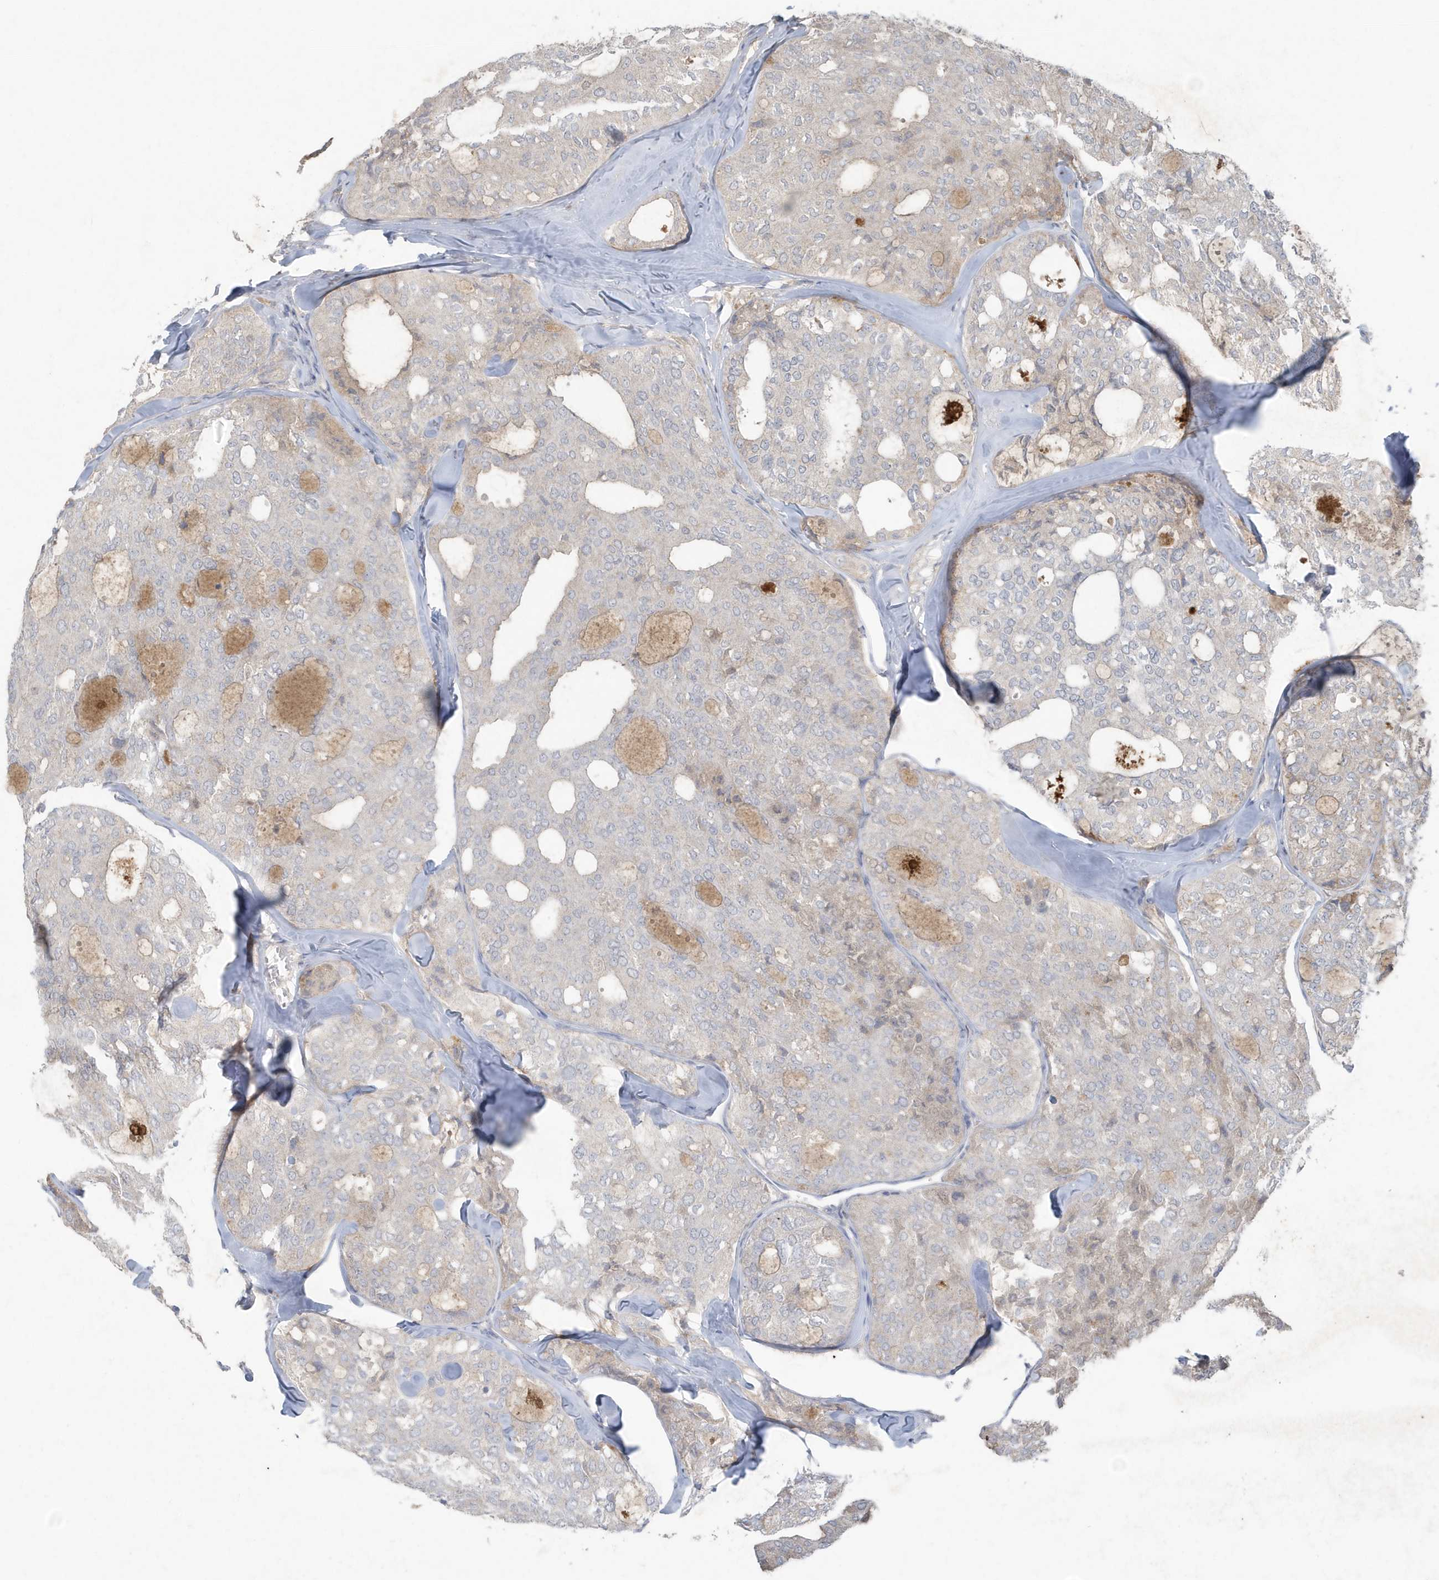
{"staining": {"intensity": "negative", "quantity": "none", "location": "none"}, "tissue": "thyroid cancer", "cell_type": "Tumor cells", "image_type": "cancer", "snomed": [{"axis": "morphology", "description": "Follicular adenoma carcinoma, NOS"}, {"axis": "topography", "description": "Thyroid gland"}], "caption": "A micrograph of human follicular adenoma carcinoma (thyroid) is negative for staining in tumor cells. The staining was performed using DAB to visualize the protein expression in brown, while the nuclei were stained in blue with hematoxylin (Magnification: 20x).", "gene": "C1RL", "patient": {"sex": "male", "age": 75}}